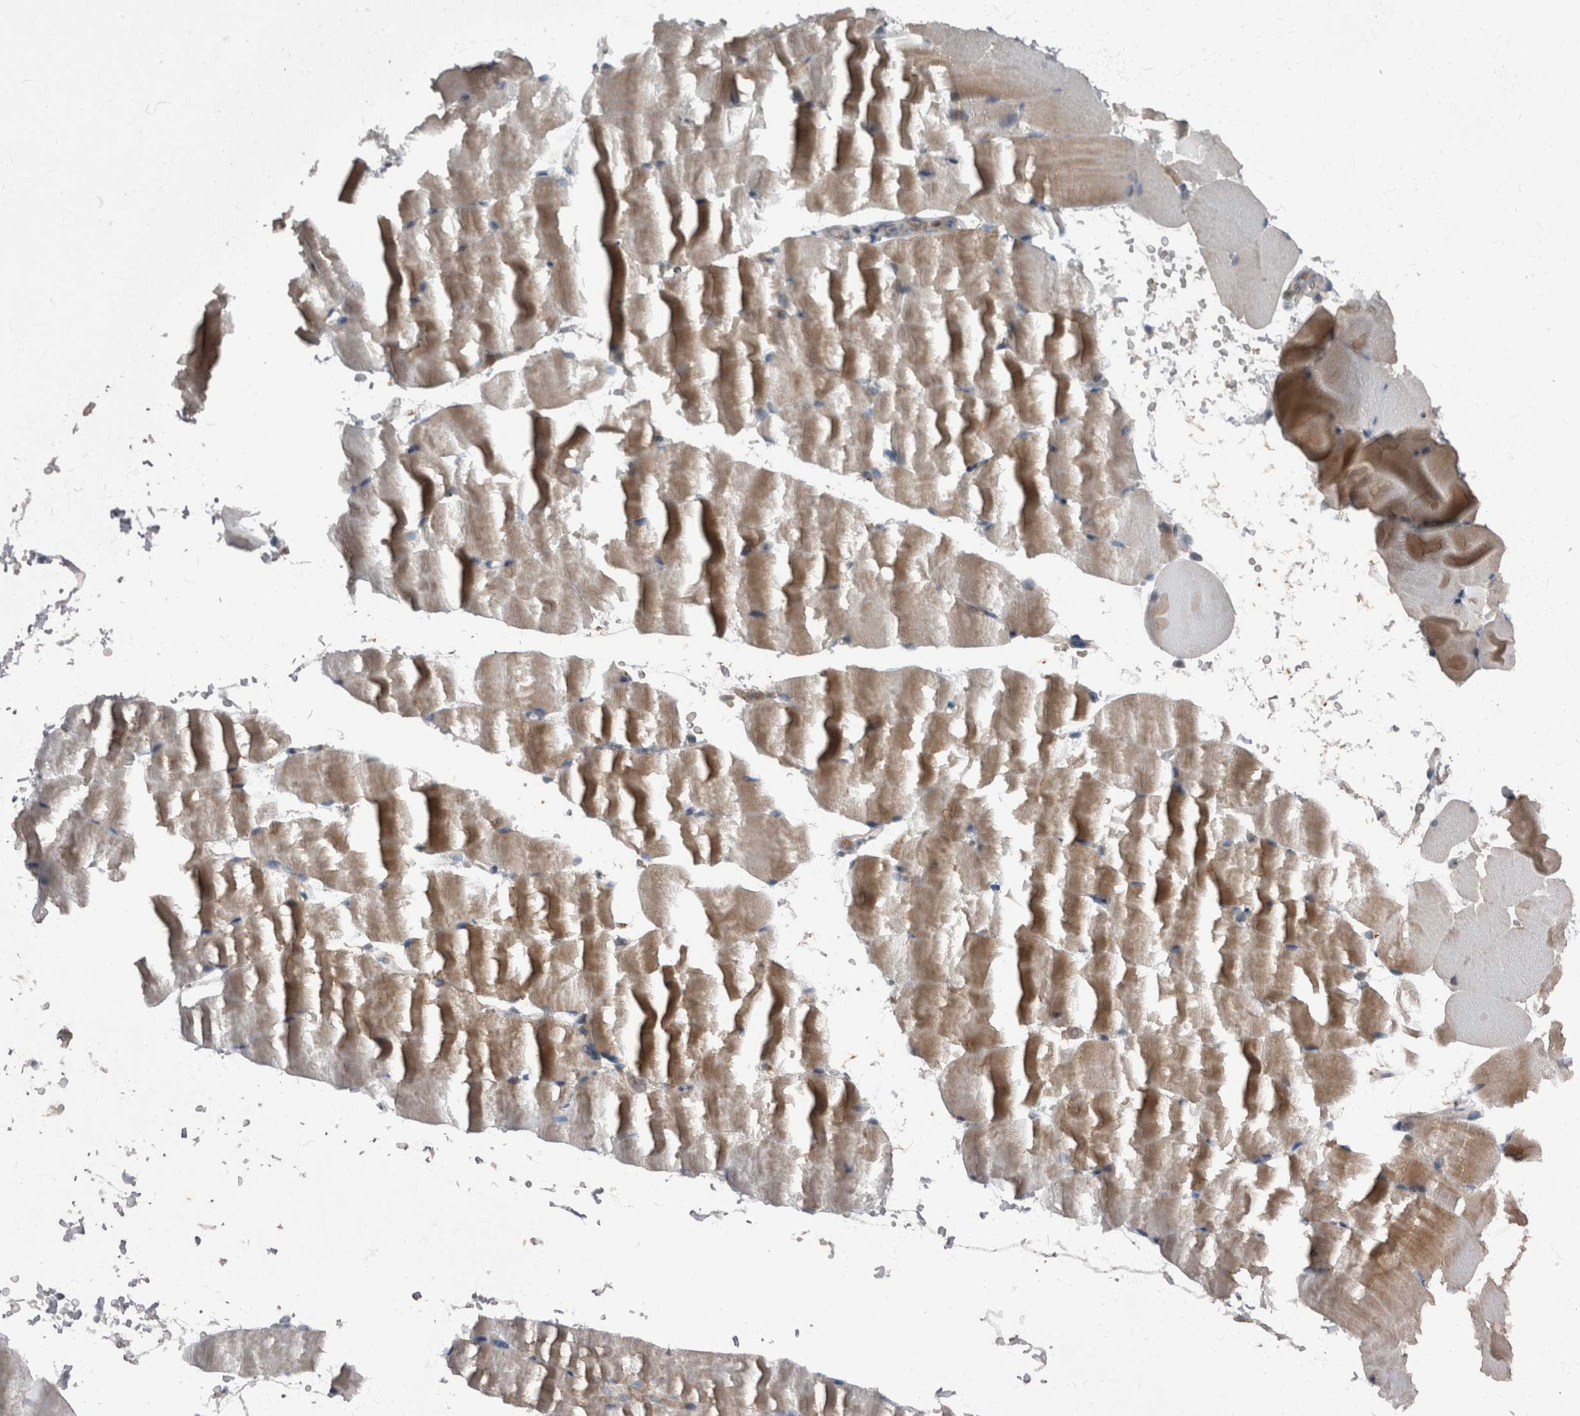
{"staining": {"intensity": "weak", "quantity": "<25%", "location": "cytoplasmic/membranous"}, "tissue": "skeletal muscle", "cell_type": "Myocytes", "image_type": "normal", "snomed": [{"axis": "morphology", "description": "Normal tissue, NOS"}, {"axis": "topography", "description": "Skeletal muscle"}, {"axis": "topography", "description": "Parathyroid gland"}], "caption": "IHC of unremarkable skeletal muscle shows no staining in myocytes. (Immunohistochemistry (ihc), brightfield microscopy, high magnification).", "gene": "RABGGTB", "patient": {"sex": "female", "age": 37}}